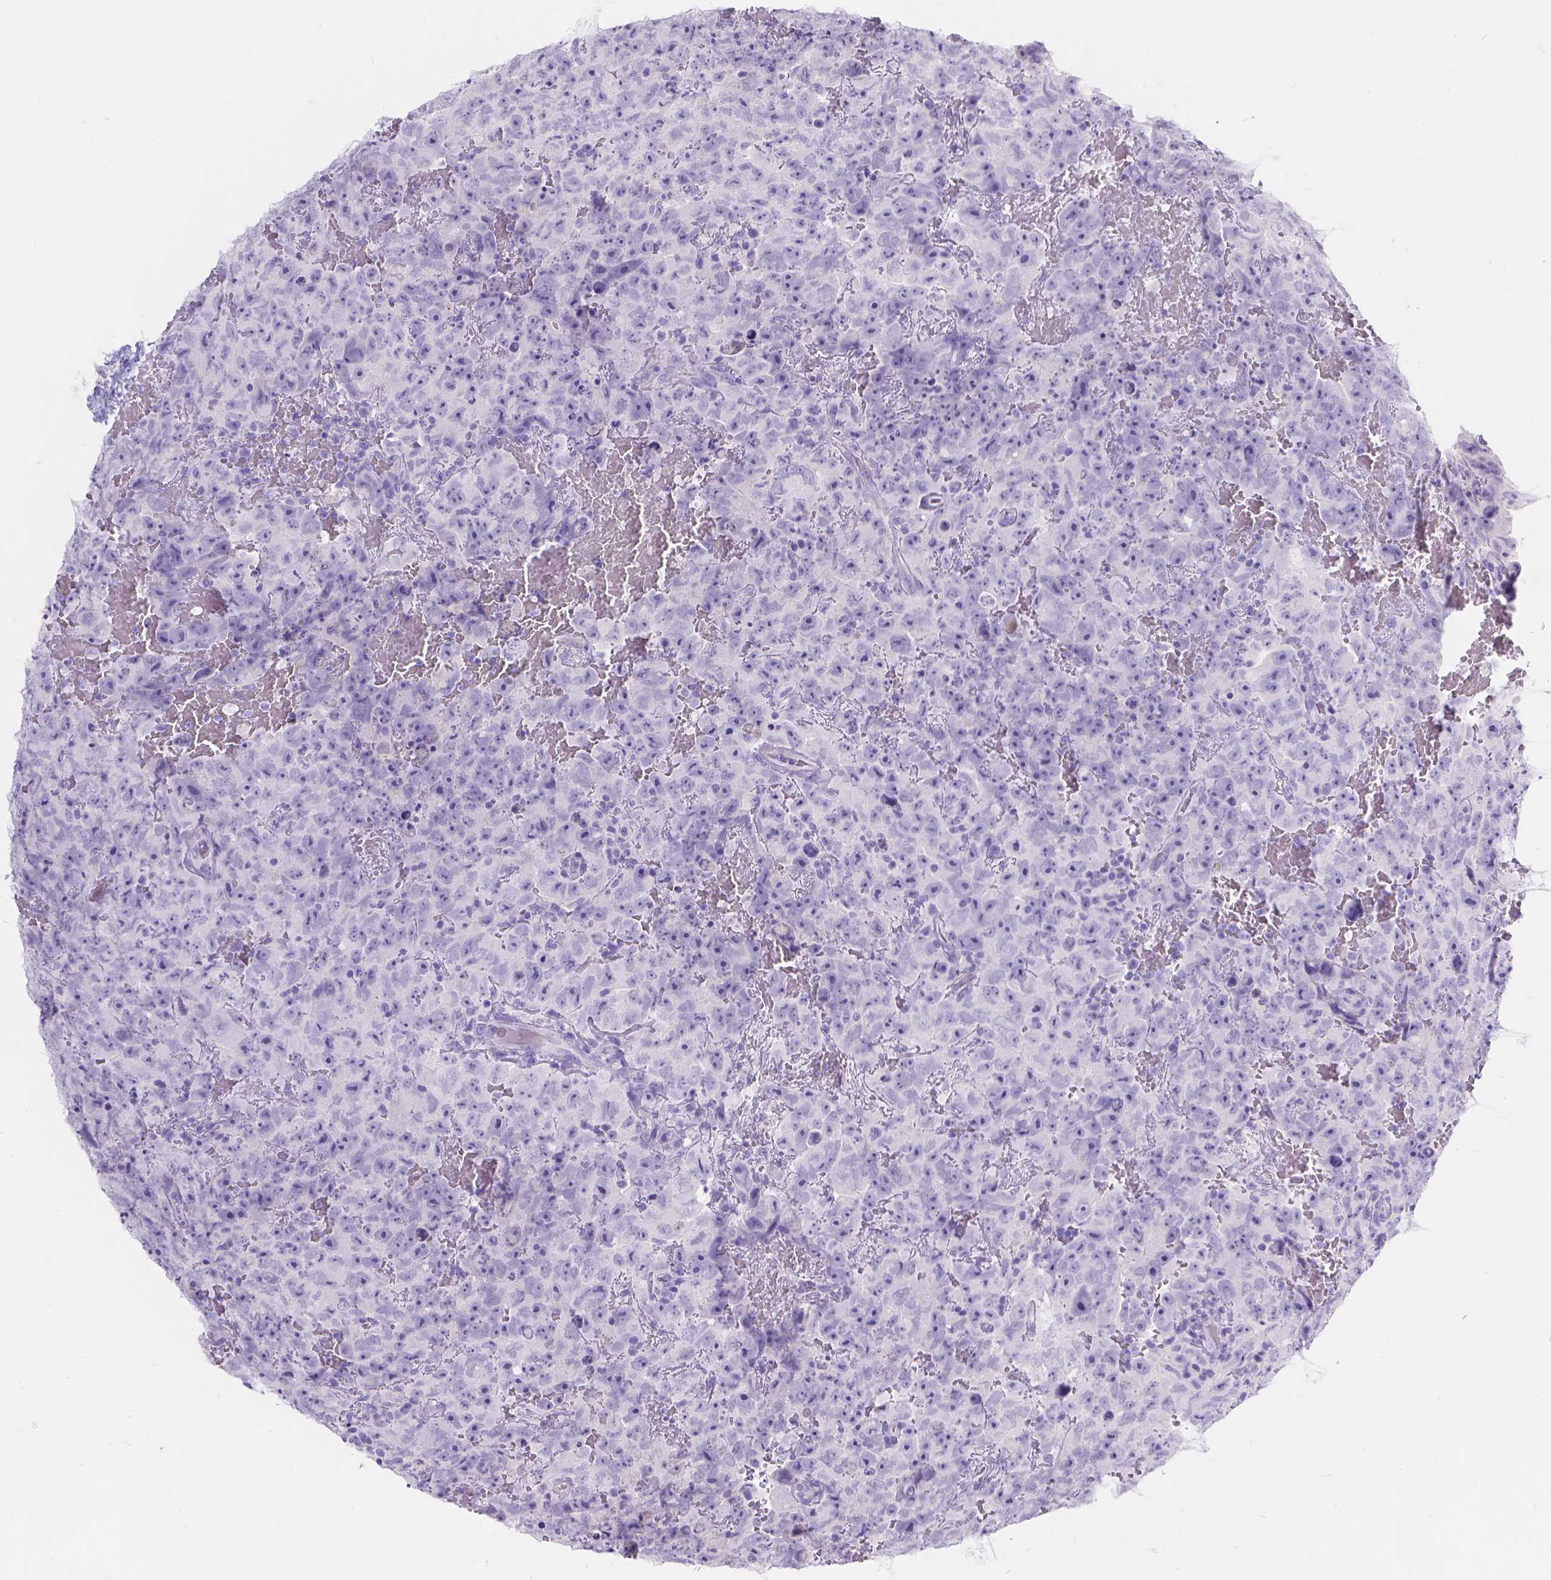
{"staining": {"intensity": "negative", "quantity": "none", "location": "none"}, "tissue": "testis cancer", "cell_type": "Tumor cells", "image_type": "cancer", "snomed": [{"axis": "morphology", "description": "Normal tissue, NOS"}, {"axis": "morphology", "description": "Carcinoma, Embryonal, NOS"}, {"axis": "topography", "description": "Testis"}, {"axis": "topography", "description": "Epididymis"}], "caption": "Tumor cells are negative for brown protein staining in embryonal carcinoma (testis).", "gene": "GNRHR", "patient": {"sex": "male", "age": 24}}